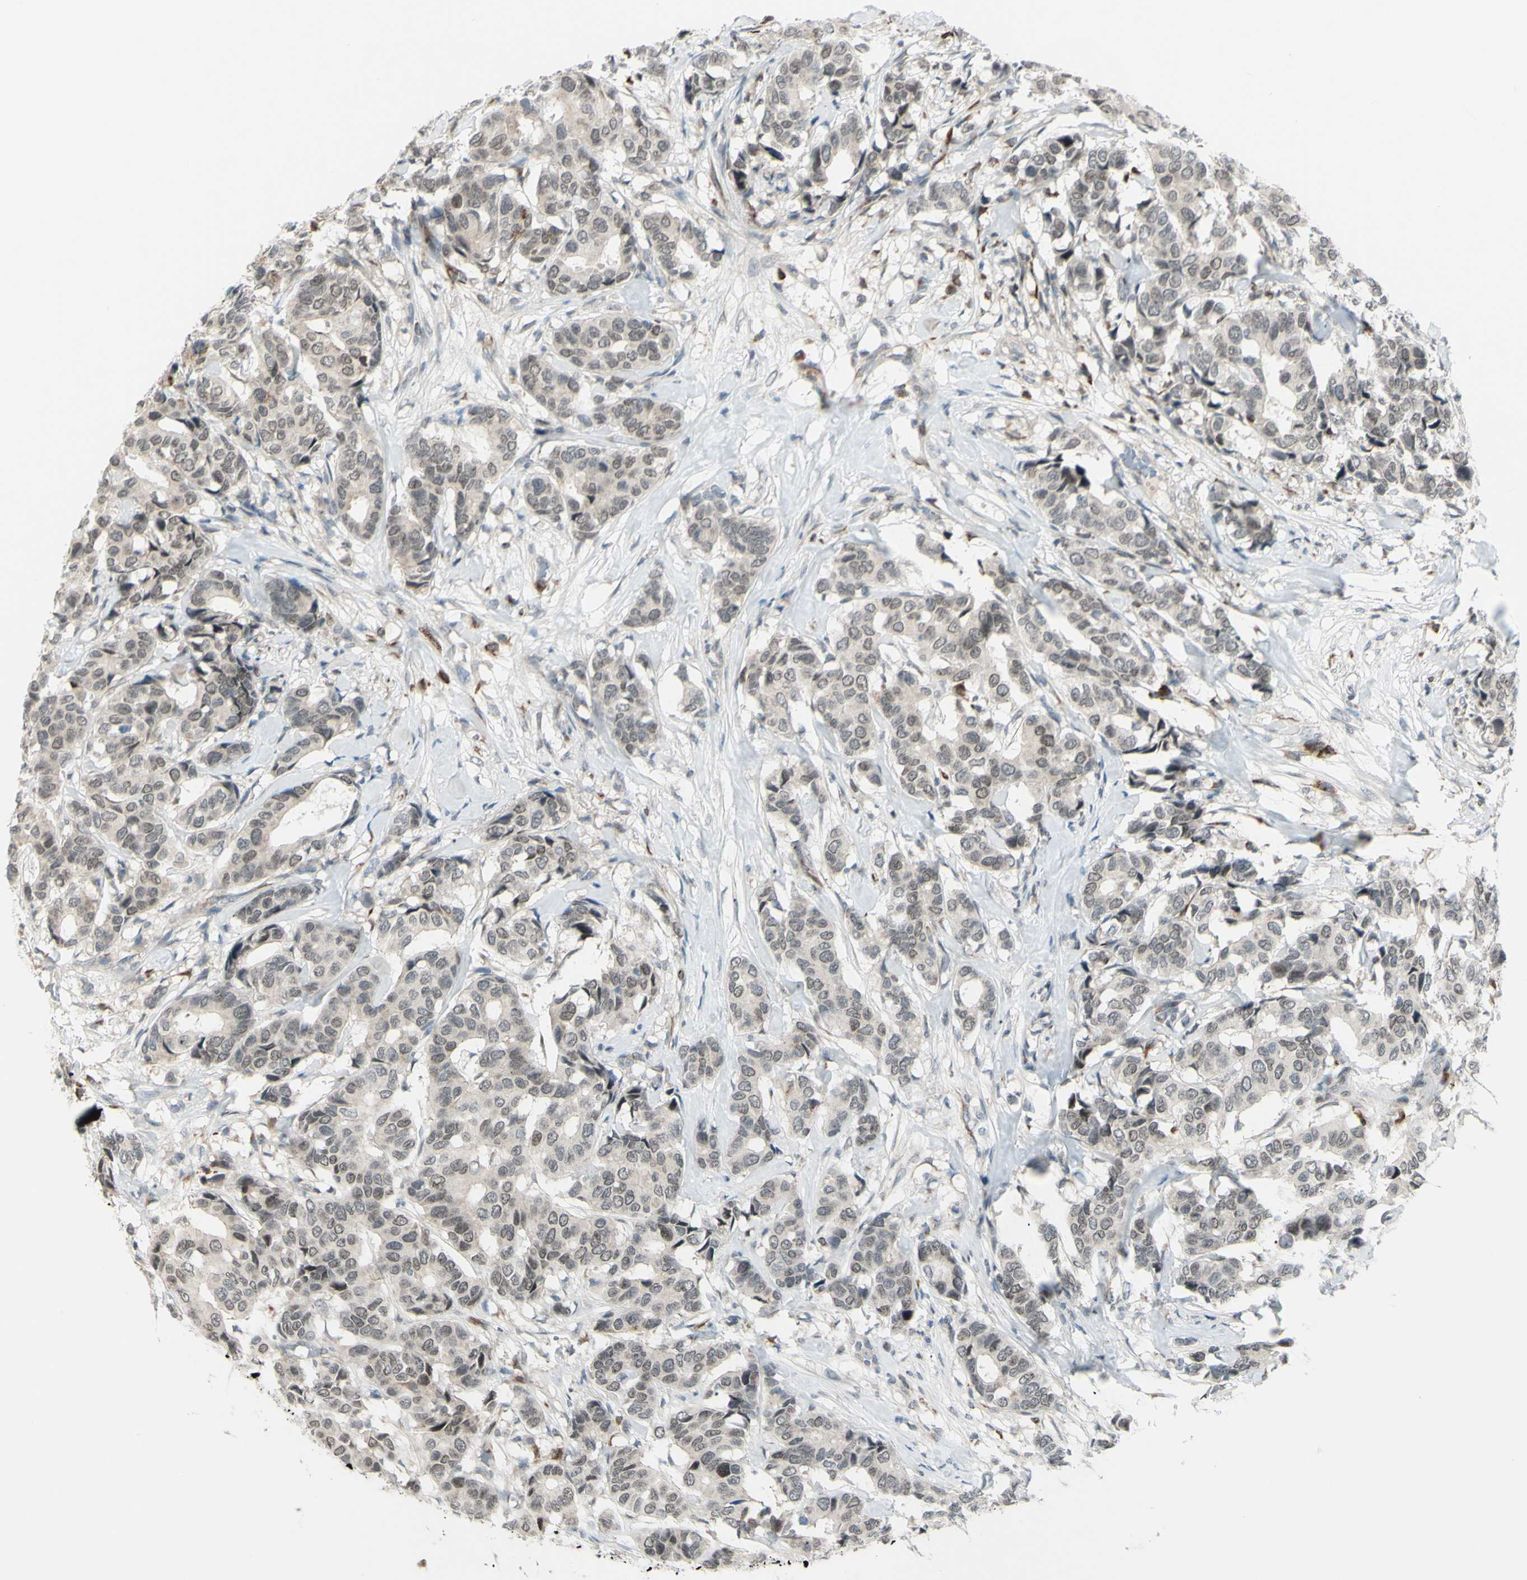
{"staining": {"intensity": "negative", "quantity": "none", "location": "none"}, "tissue": "breast cancer", "cell_type": "Tumor cells", "image_type": "cancer", "snomed": [{"axis": "morphology", "description": "Duct carcinoma"}, {"axis": "topography", "description": "Breast"}], "caption": "DAB immunohistochemical staining of breast cancer (infiltrating ductal carcinoma) displays no significant positivity in tumor cells.", "gene": "FGFR2", "patient": {"sex": "female", "age": 87}}